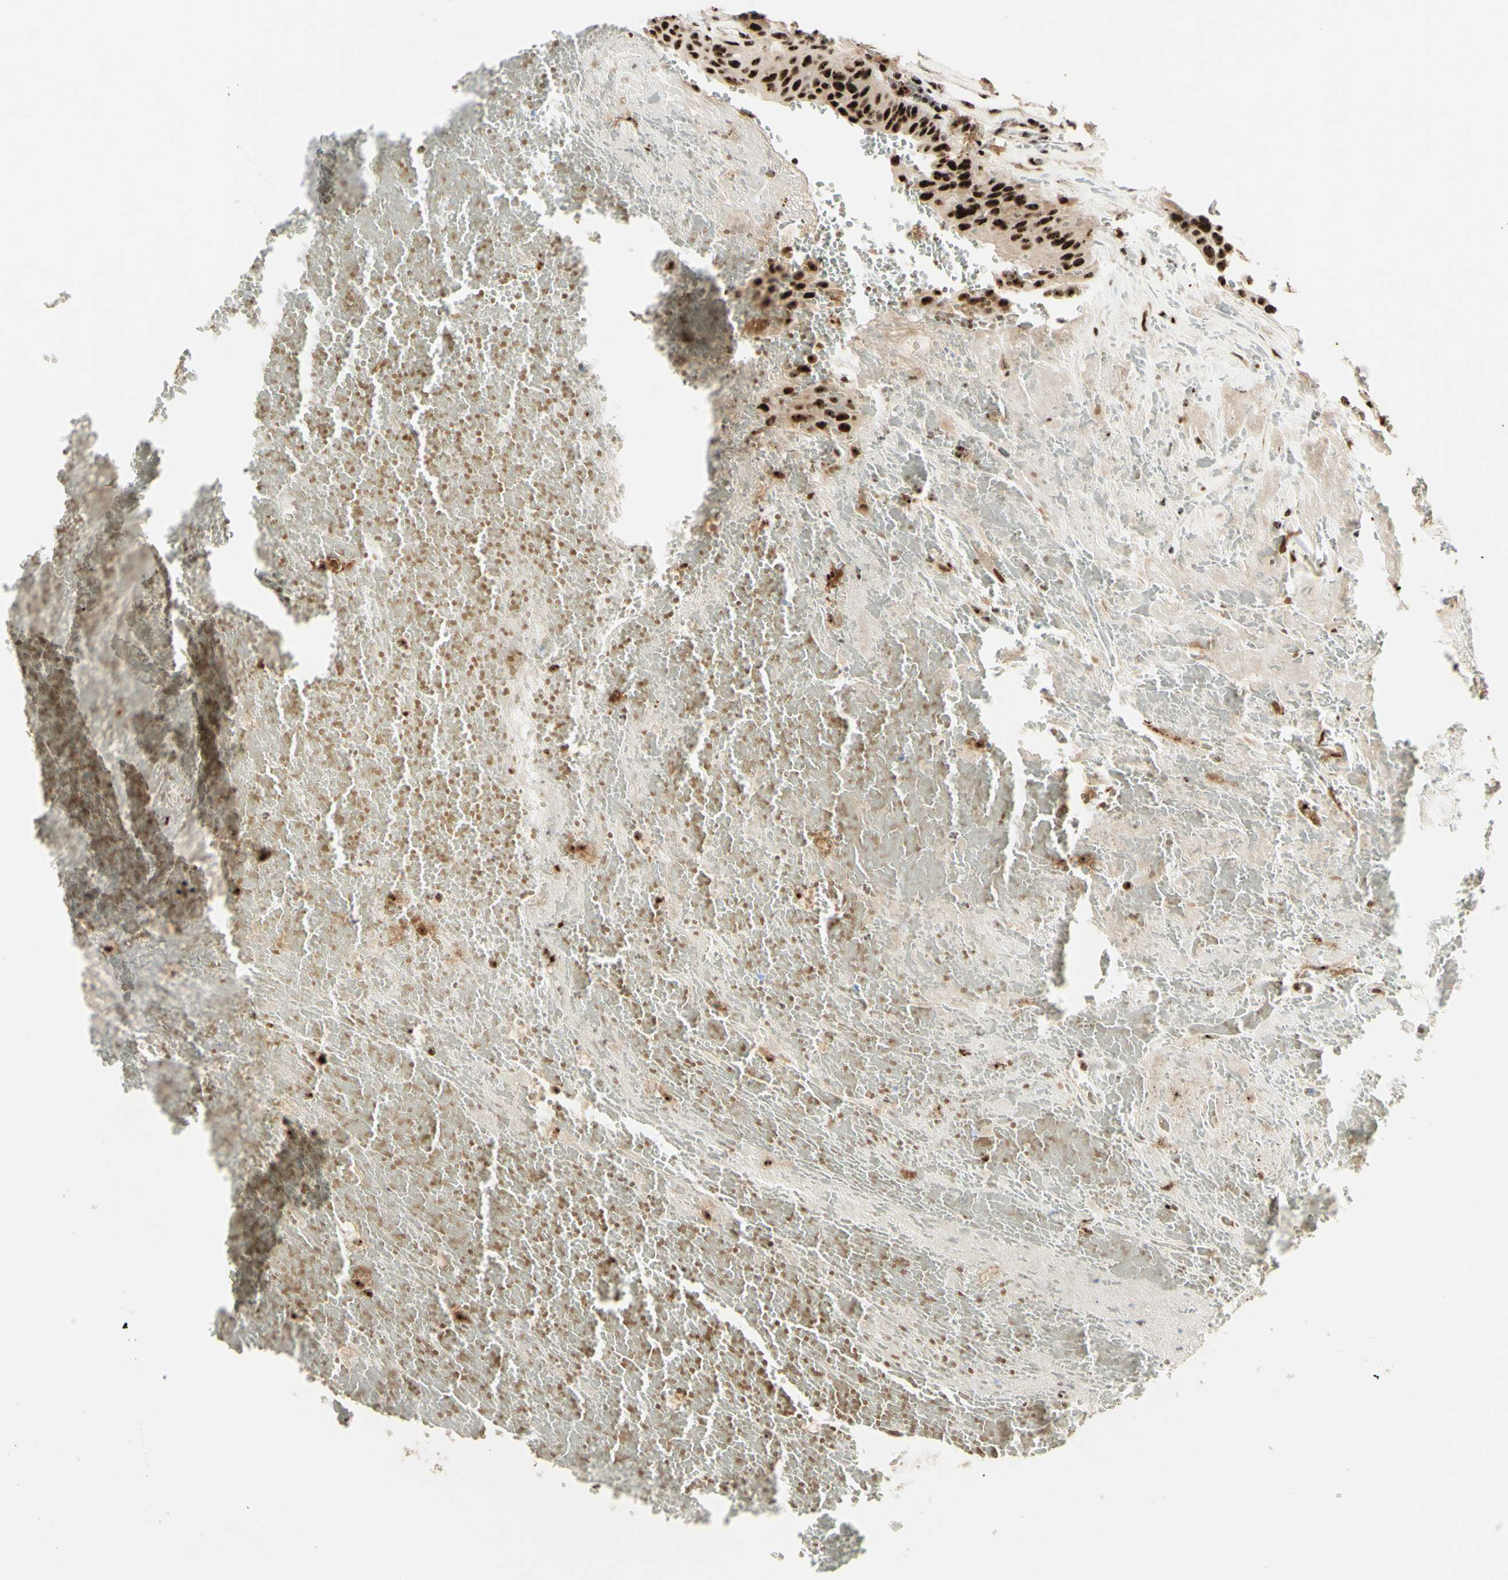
{"staining": {"intensity": "strong", "quantity": ">75%", "location": "nuclear"}, "tissue": "urothelial cancer", "cell_type": "Tumor cells", "image_type": "cancer", "snomed": [{"axis": "morphology", "description": "Urothelial carcinoma, High grade"}, {"axis": "topography", "description": "Urinary bladder"}], "caption": "The micrograph demonstrates immunohistochemical staining of urothelial cancer. There is strong nuclear staining is present in approximately >75% of tumor cells. (Stains: DAB in brown, nuclei in blue, Microscopy: brightfield microscopy at high magnification).", "gene": "DHX9", "patient": {"sex": "male", "age": 66}}